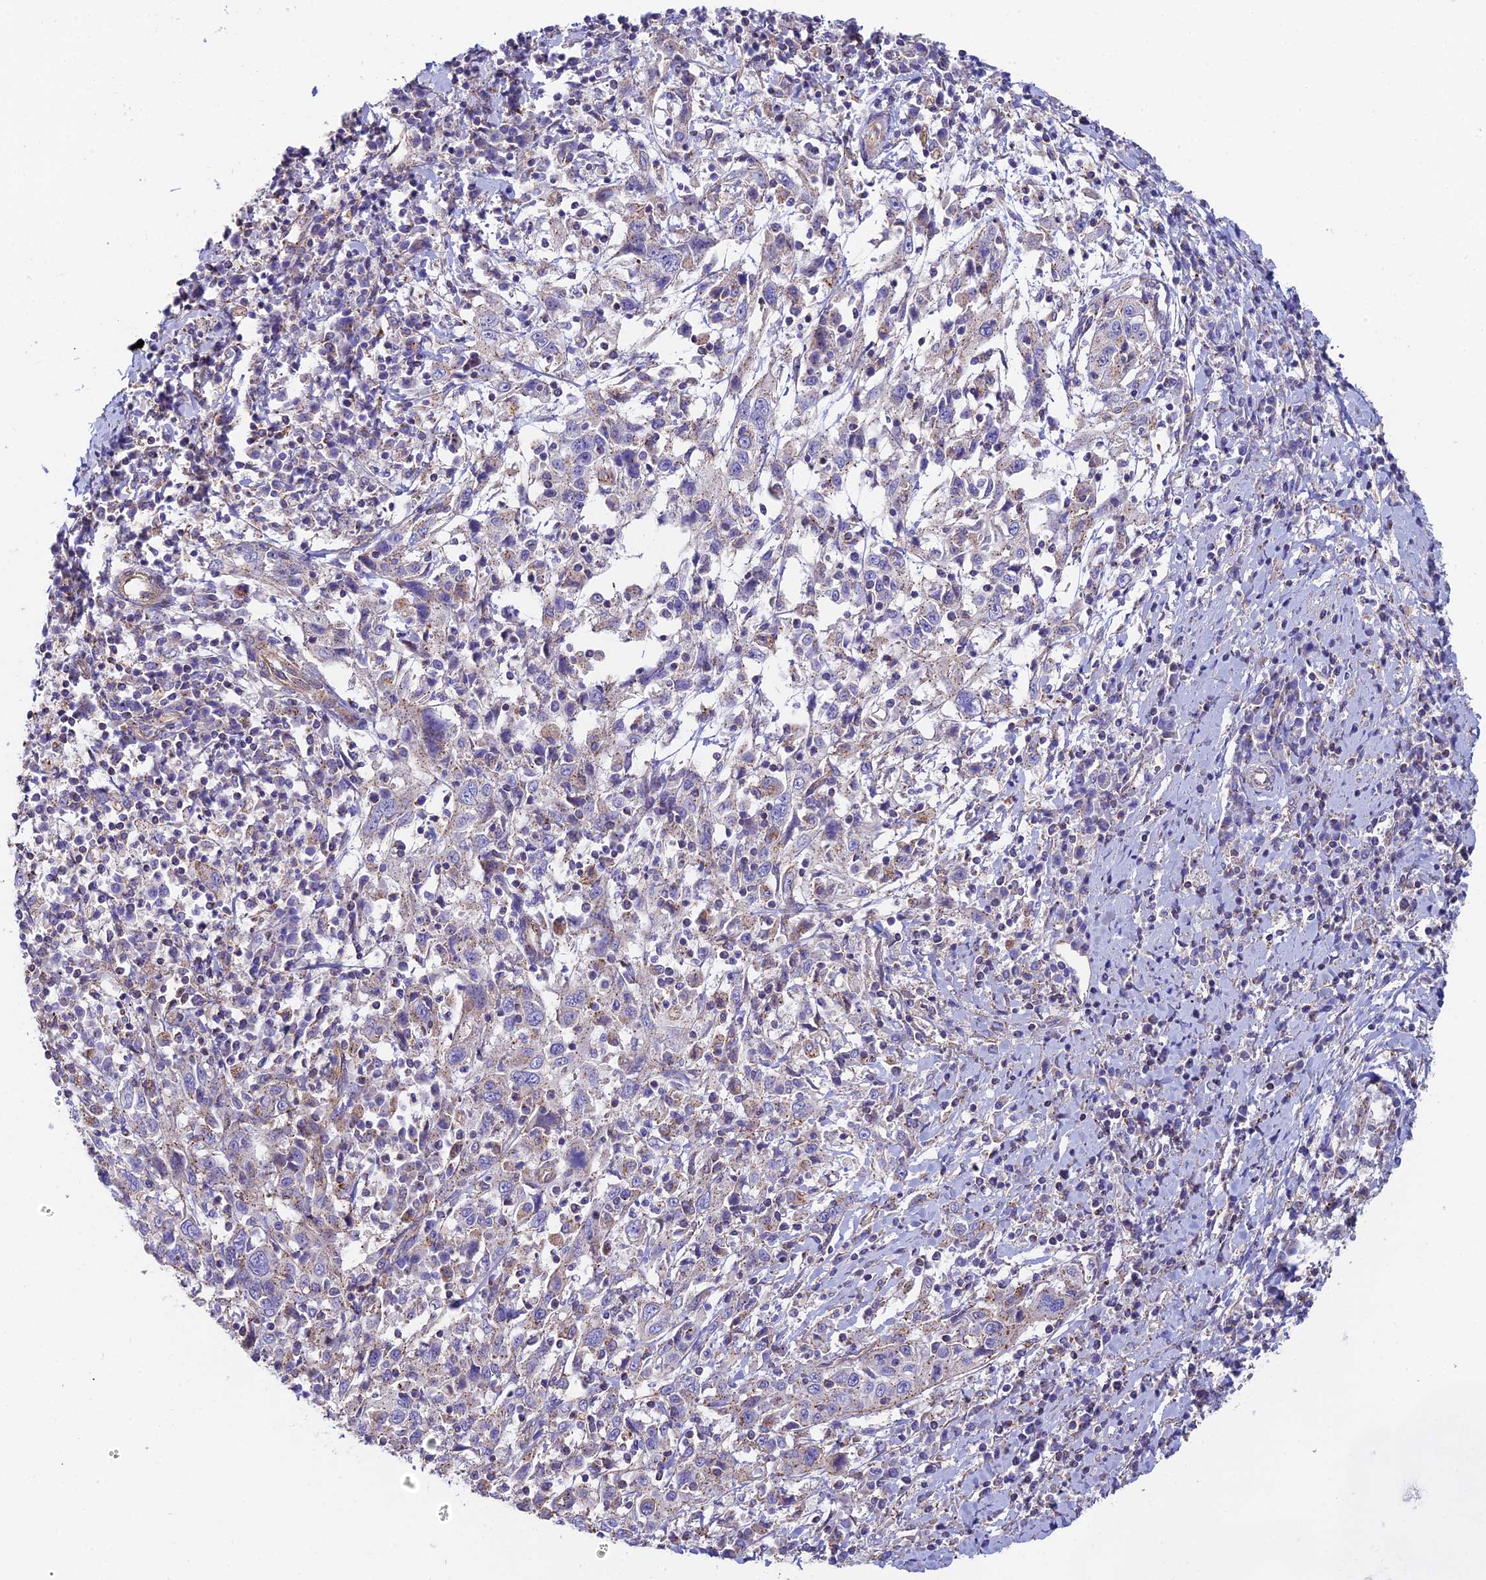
{"staining": {"intensity": "weak", "quantity": "<25%", "location": "cytoplasmic/membranous"}, "tissue": "cervical cancer", "cell_type": "Tumor cells", "image_type": "cancer", "snomed": [{"axis": "morphology", "description": "Squamous cell carcinoma, NOS"}, {"axis": "topography", "description": "Cervix"}], "caption": "IHC of squamous cell carcinoma (cervical) exhibits no positivity in tumor cells. Nuclei are stained in blue.", "gene": "QRFP", "patient": {"sex": "female", "age": 46}}